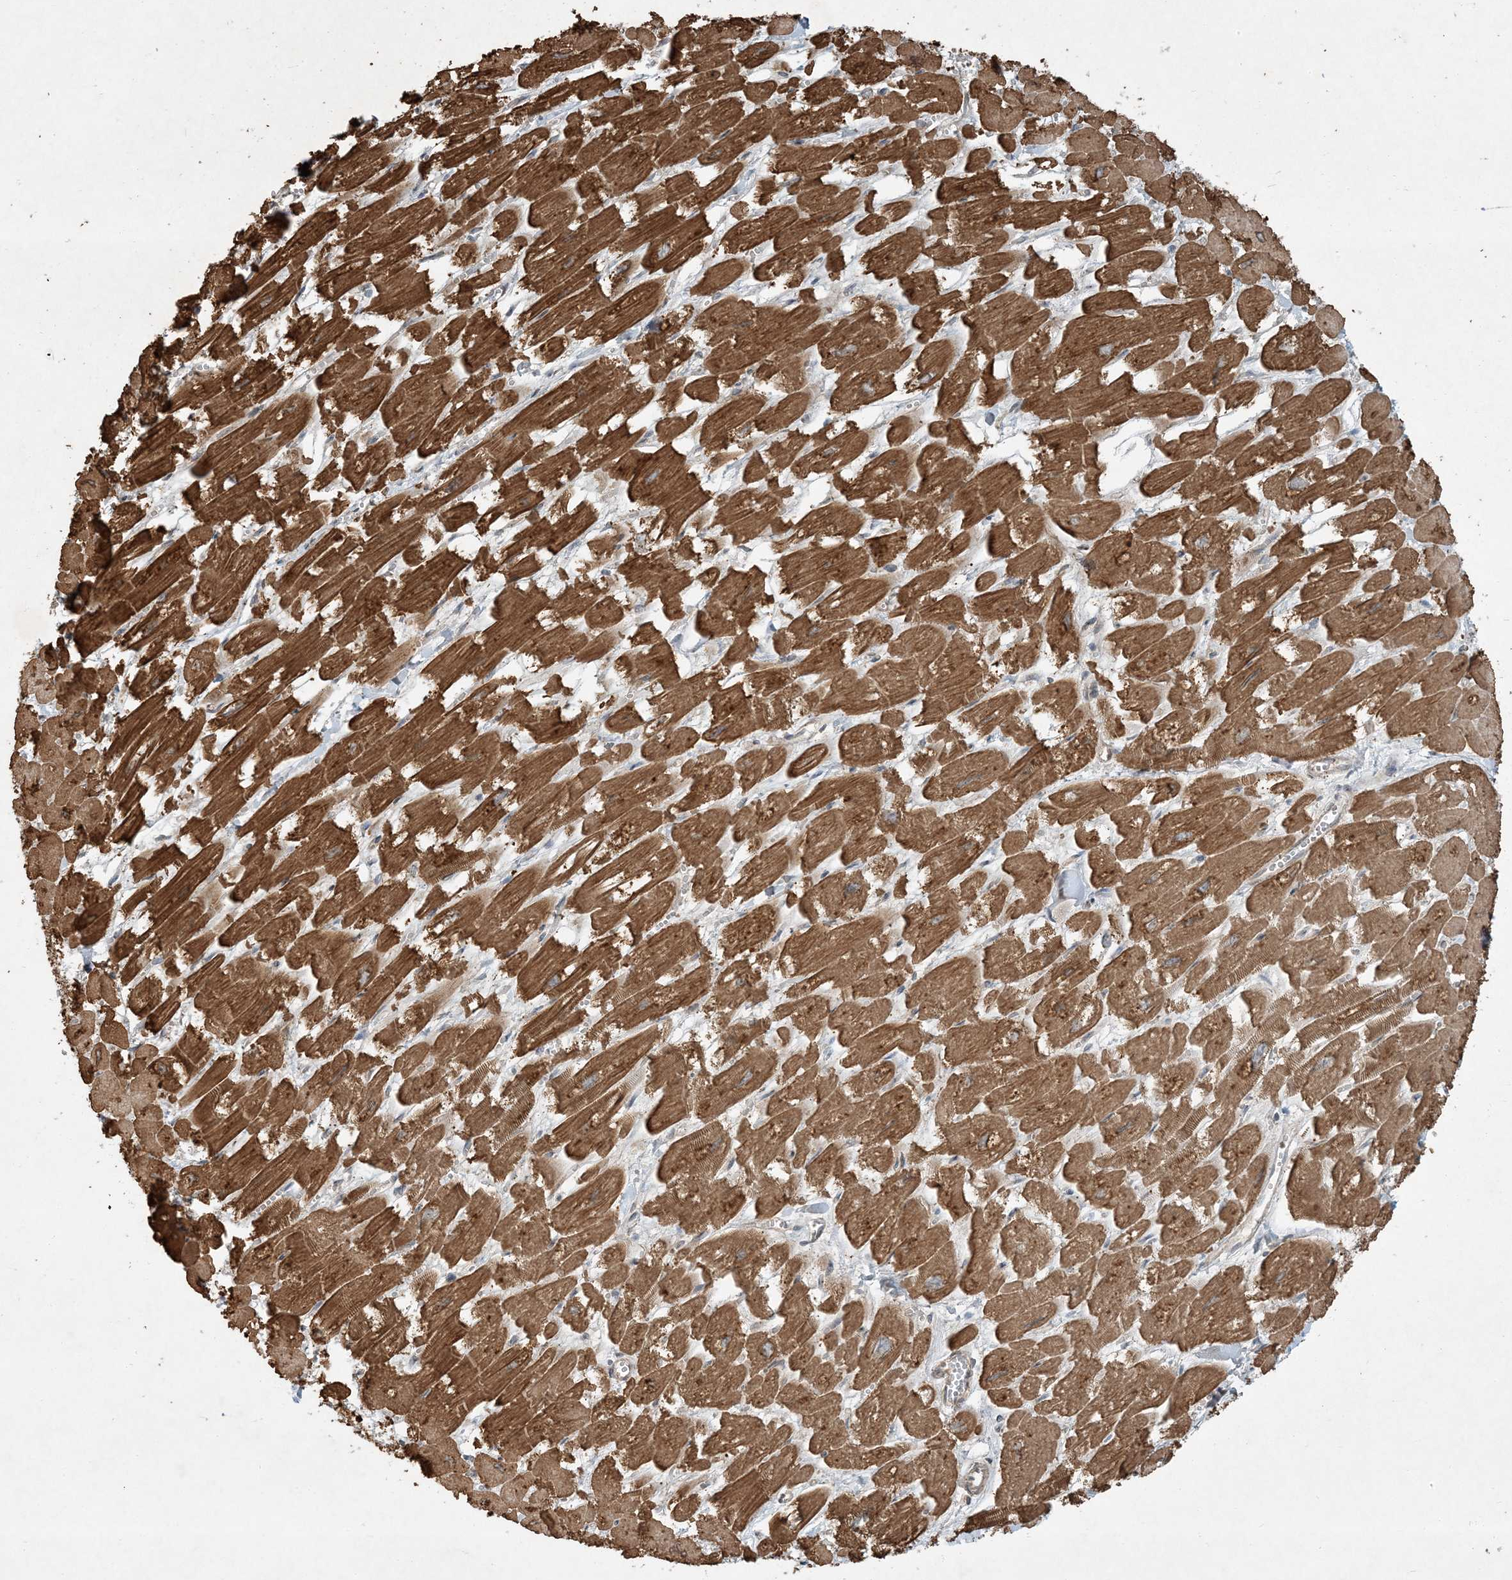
{"staining": {"intensity": "strong", "quantity": ">75%", "location": "cytoplasmic/membranous"}, "tissue": "heart muscle", "cell_type": "Cardiomyocytes", "image_type": "normal", "snomed": [{"axis": "morphology", "description": "Normal tissue, NOS"}, {"axis": "topography", "description": "Heart"}], "caption": "Strong cytoplasmic/membranous protein expression is present in approximately >75% of cardiomyocytes in heart muscle. Nuclei are stained in blue.", "gene": "COMMD8", "patient": {"sex": "male", "age": 54}}